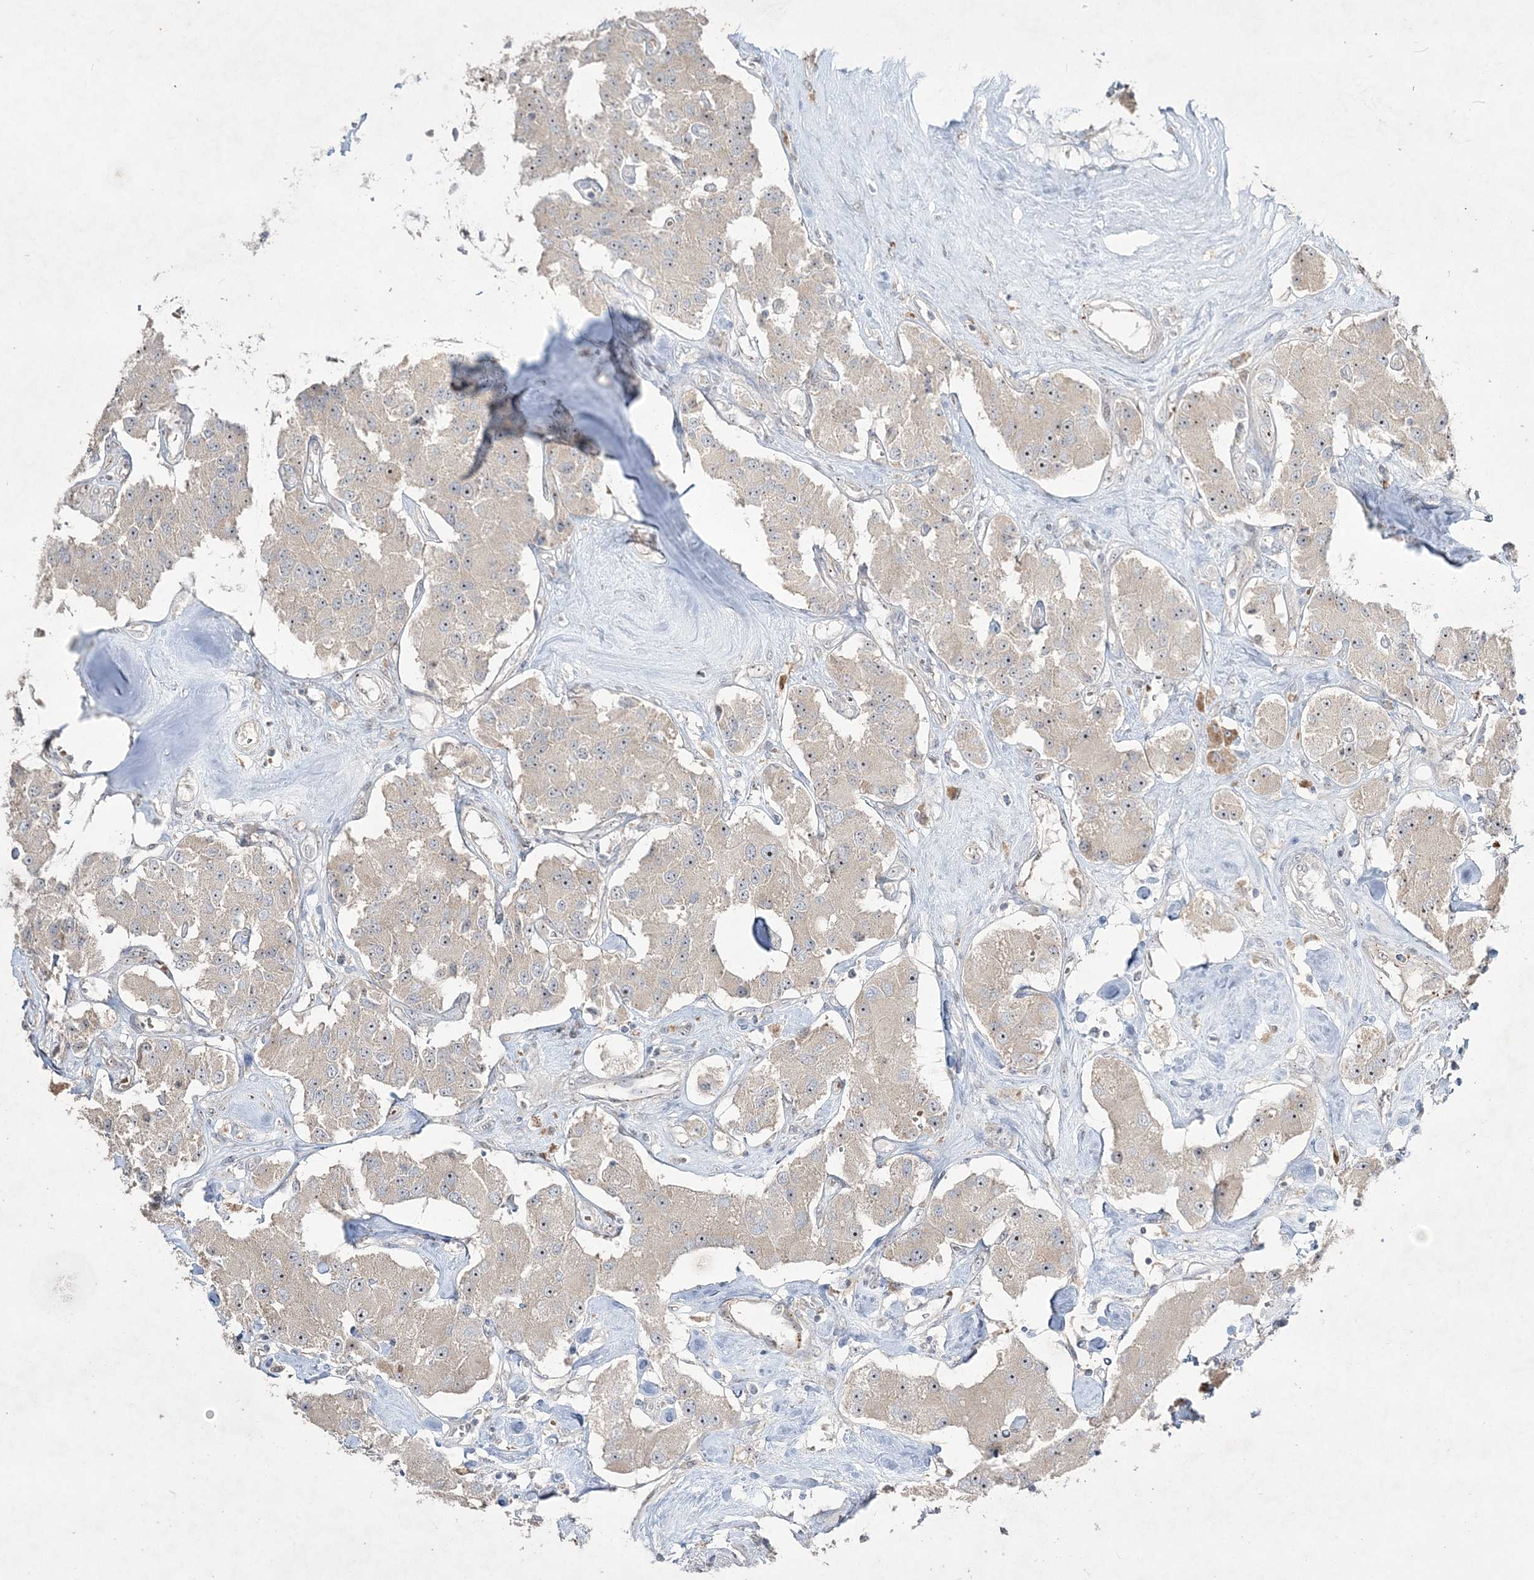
{"staining": {"intensity": "moderate", "quantity": "<25%", "location": "nuclear"}, "tissue": "carcinoid", "cell_type": "Tumor cells", "image_type": "cancer", "snomed": [{"axis": "morphology", "description": "Carcinoid, malignant, NOS"}, {"axis": "topography", "description": "Pancreas"}], "caption": "The immunohistochemical stain highlights moderate nuclear staining in tumor cells of carcinoid (malignant) tissue.", "gene": "NOP16", "patient": {"sex": "male", "age": 41}}